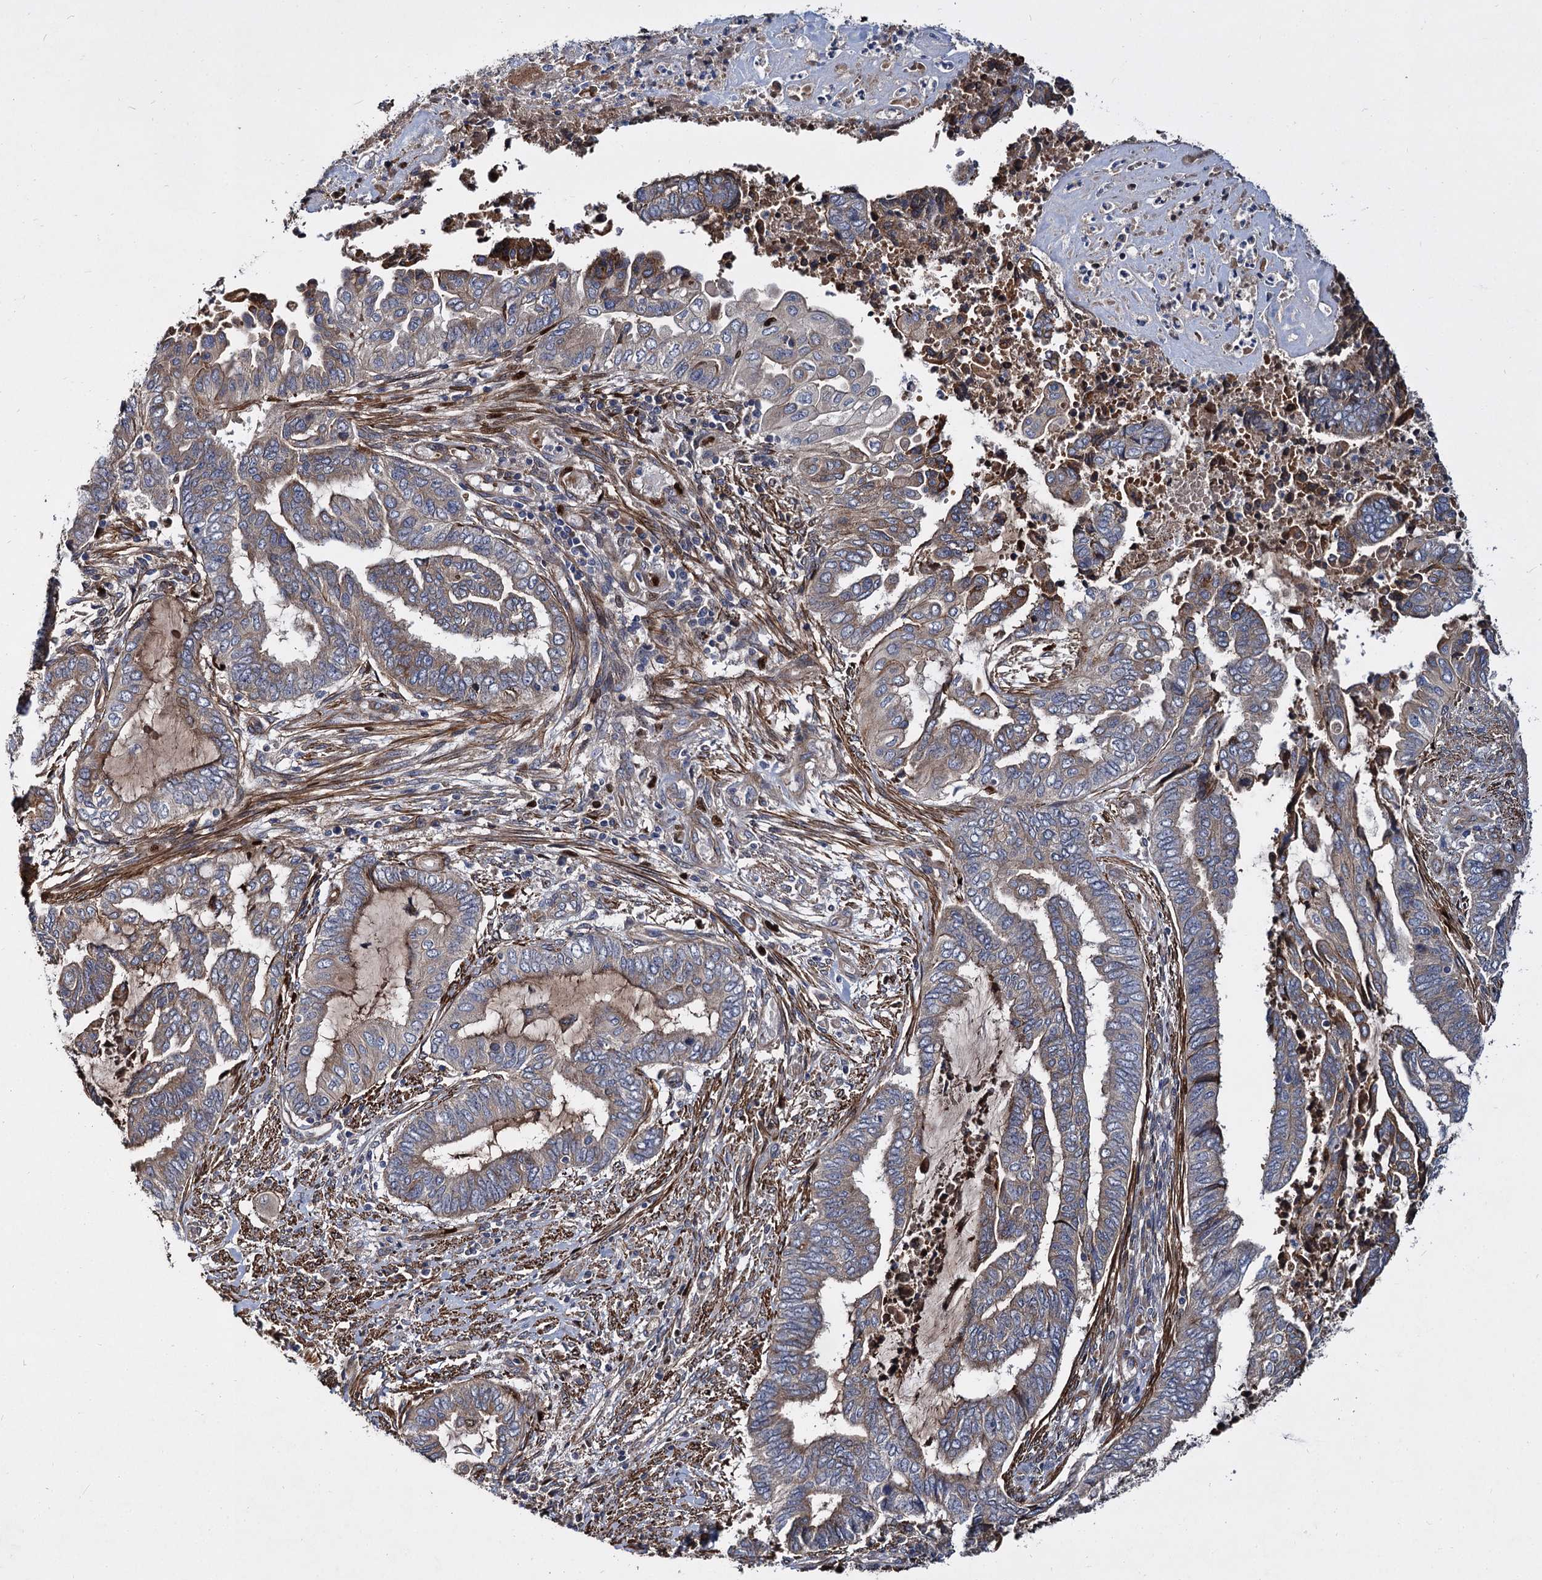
{"staining": {"intensity": "moderate", "quantity": "<25%", "location": "cytoplasmic/membranous"}, "tissue": "endometrial cancer", "cell_type": "Tumor cells", "image_type": "cancer", "snomed": [{"axis": "morphology", "description": "Adenocarcinoma, NOS"}, {"axis": "topography", "description": "Uterus"}, {"axis": "topography", "description": "Endometrium"}], "caption": "Immunohistochemistry (IHC) photomicrograph of endometrial adenocarcinoma stained for a protein (brown), which shows low levels of moderate cytoplasmic/membranous staining in approximately <25% of tumor cells.", "gene": "ISM2", "patient": {"sex": "female", "age": 70}}